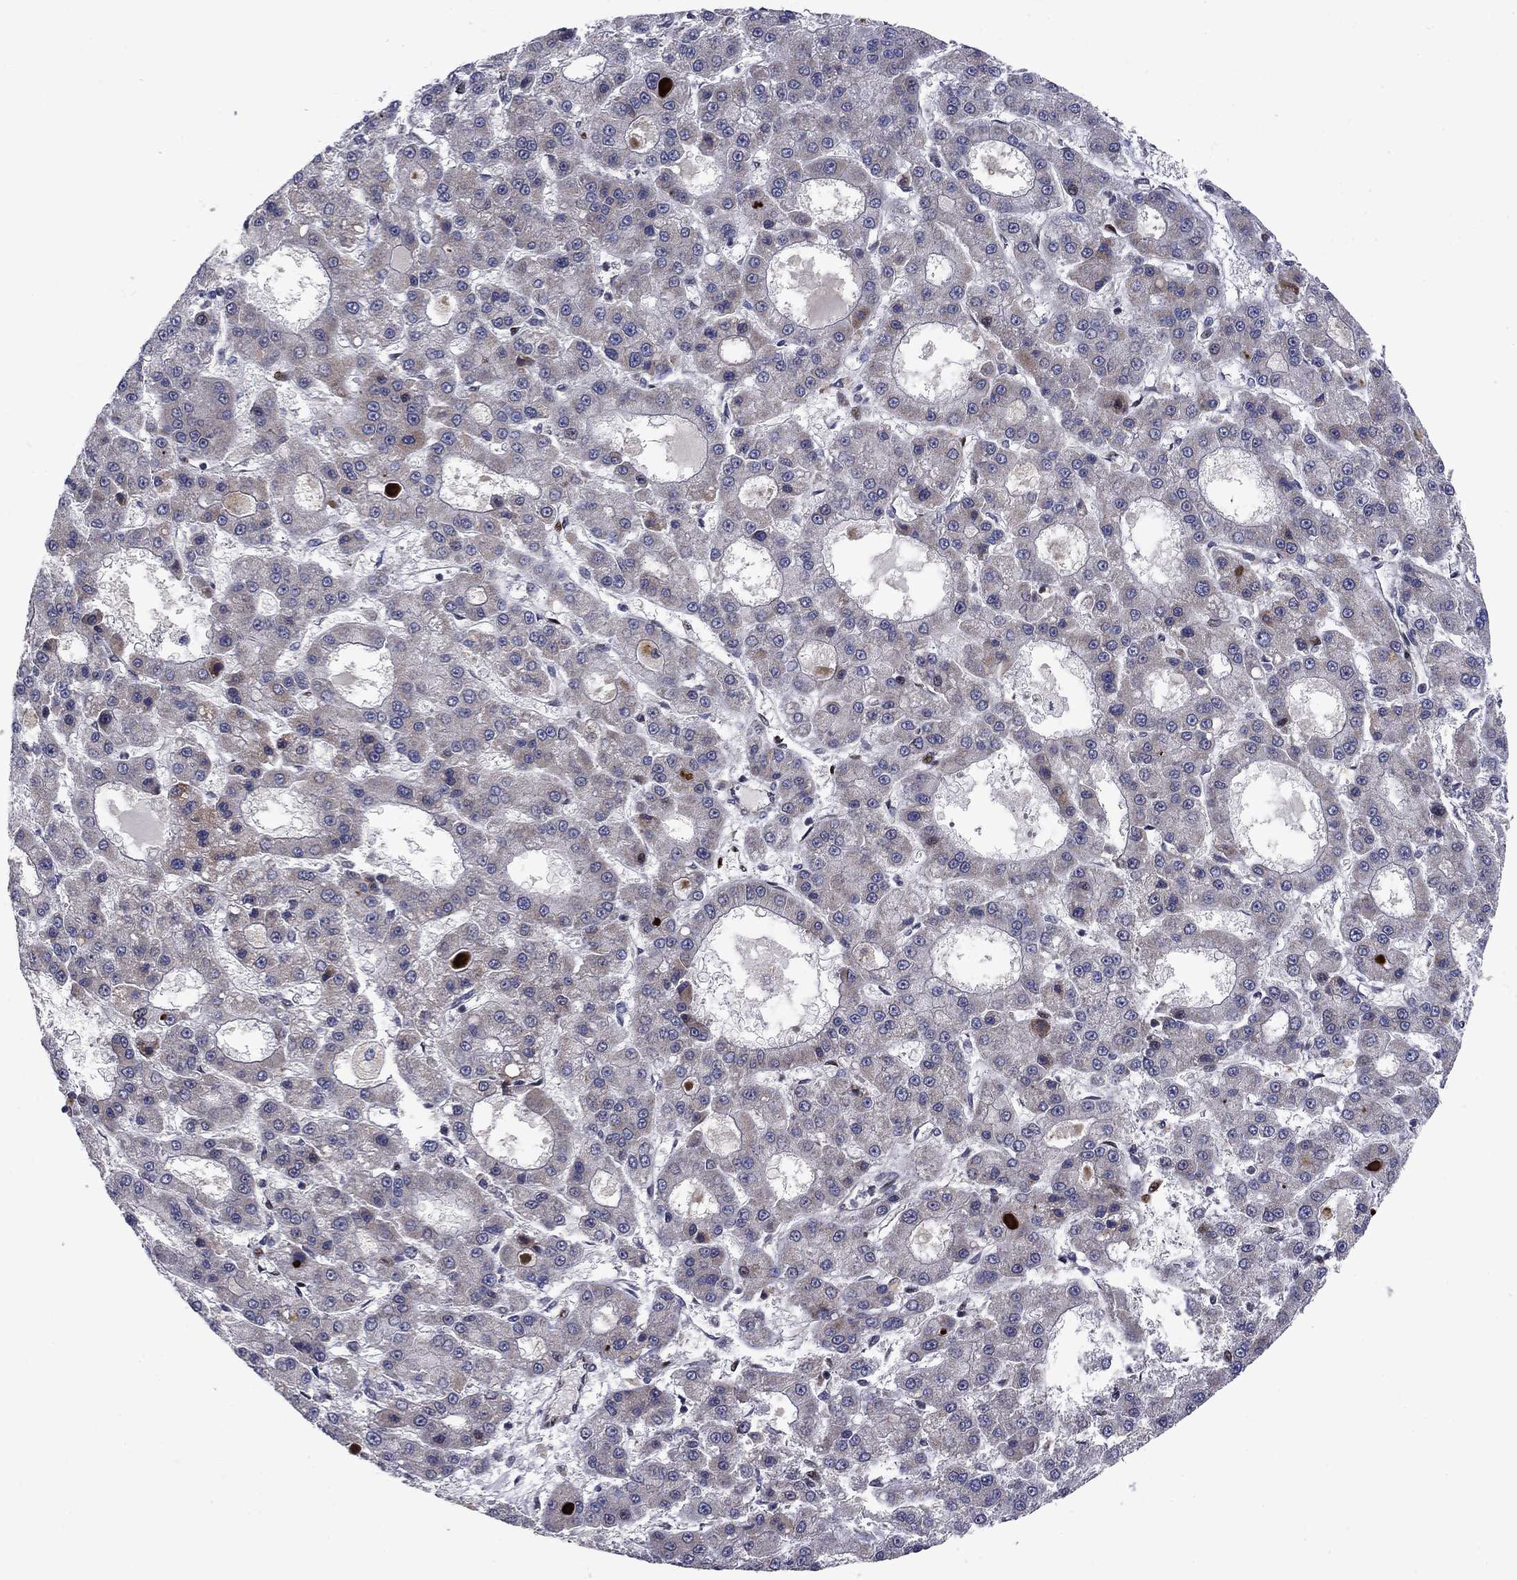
{"staining": {"intensity": "negative", "quantity": "none", "location": "none"}, "tissue": "liver cancer", "cell_type": "Tumor cells", "image_type": "cancer", "snomed": [{"axis": "morphology", "description": "Carcinoma, Hepatocellular, NOS"}, {"axis": "topography", "description": "Liver"}], "caption": "High magnification brightfield microscopy of liver hepatocellular carcinoma stained with DAB (brown) and counterstained with hematoxylin (blue): tumor cells show no significant staining.", "gene": "MIOS", "patient": {"sex": "male", "age": 70}}